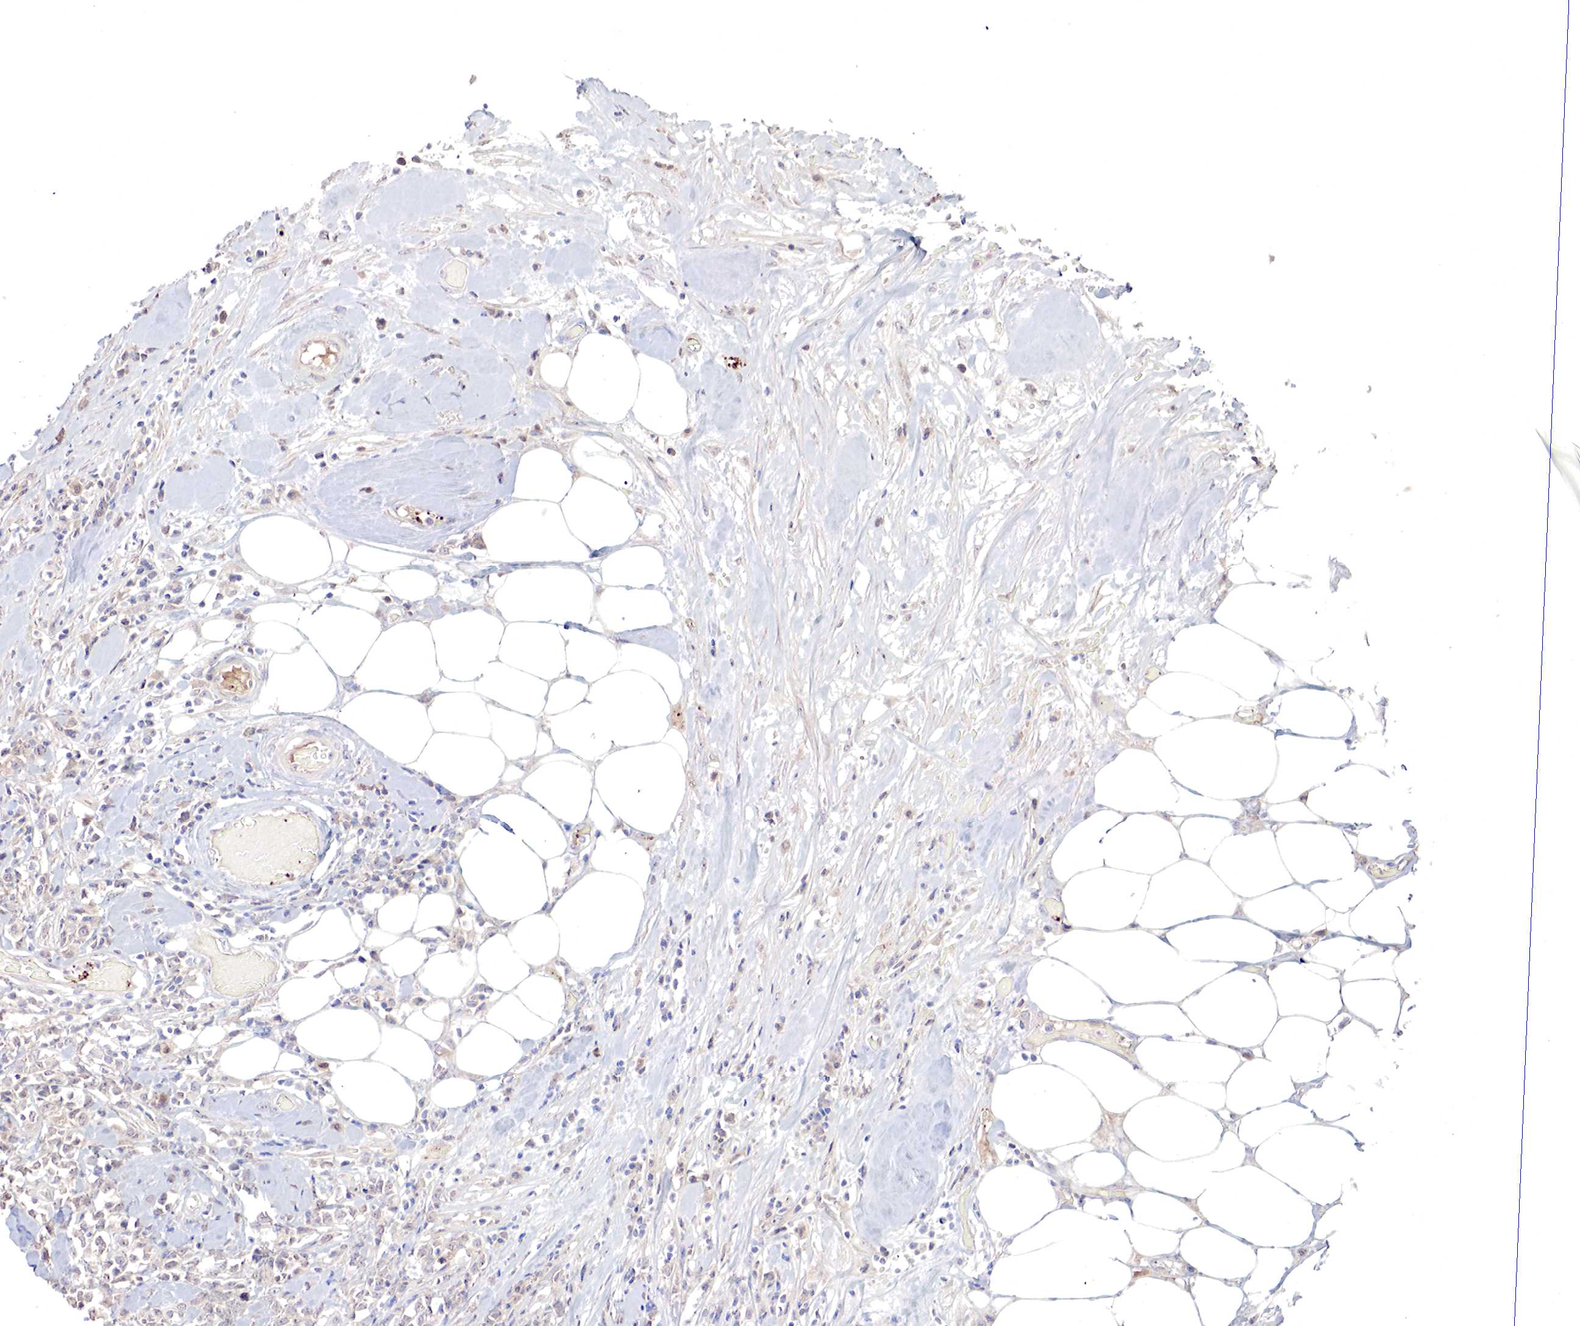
{"staining": {"intensity": "negative", "quantity": "none", "location": "none"}, "tissue": "lymphoma", "cell_type": "Tumor cells", "image_type": "cancer", "snomed": [{"axis": "morphology", "description": "Malignant lymphoma, non-Hodgkin's type, High grade"}, {"axis": "topography", "description": "Colon"}], "caption": "Immunohistochemistry (IHC) micrograph of human high-grade malignant lymphoma, non-Hodgkin's type stained for a protein (brown), which exhibits no staining in tumor cells.", "gene": "GATA1", "patient": {"sex": "male", "age": 82}}